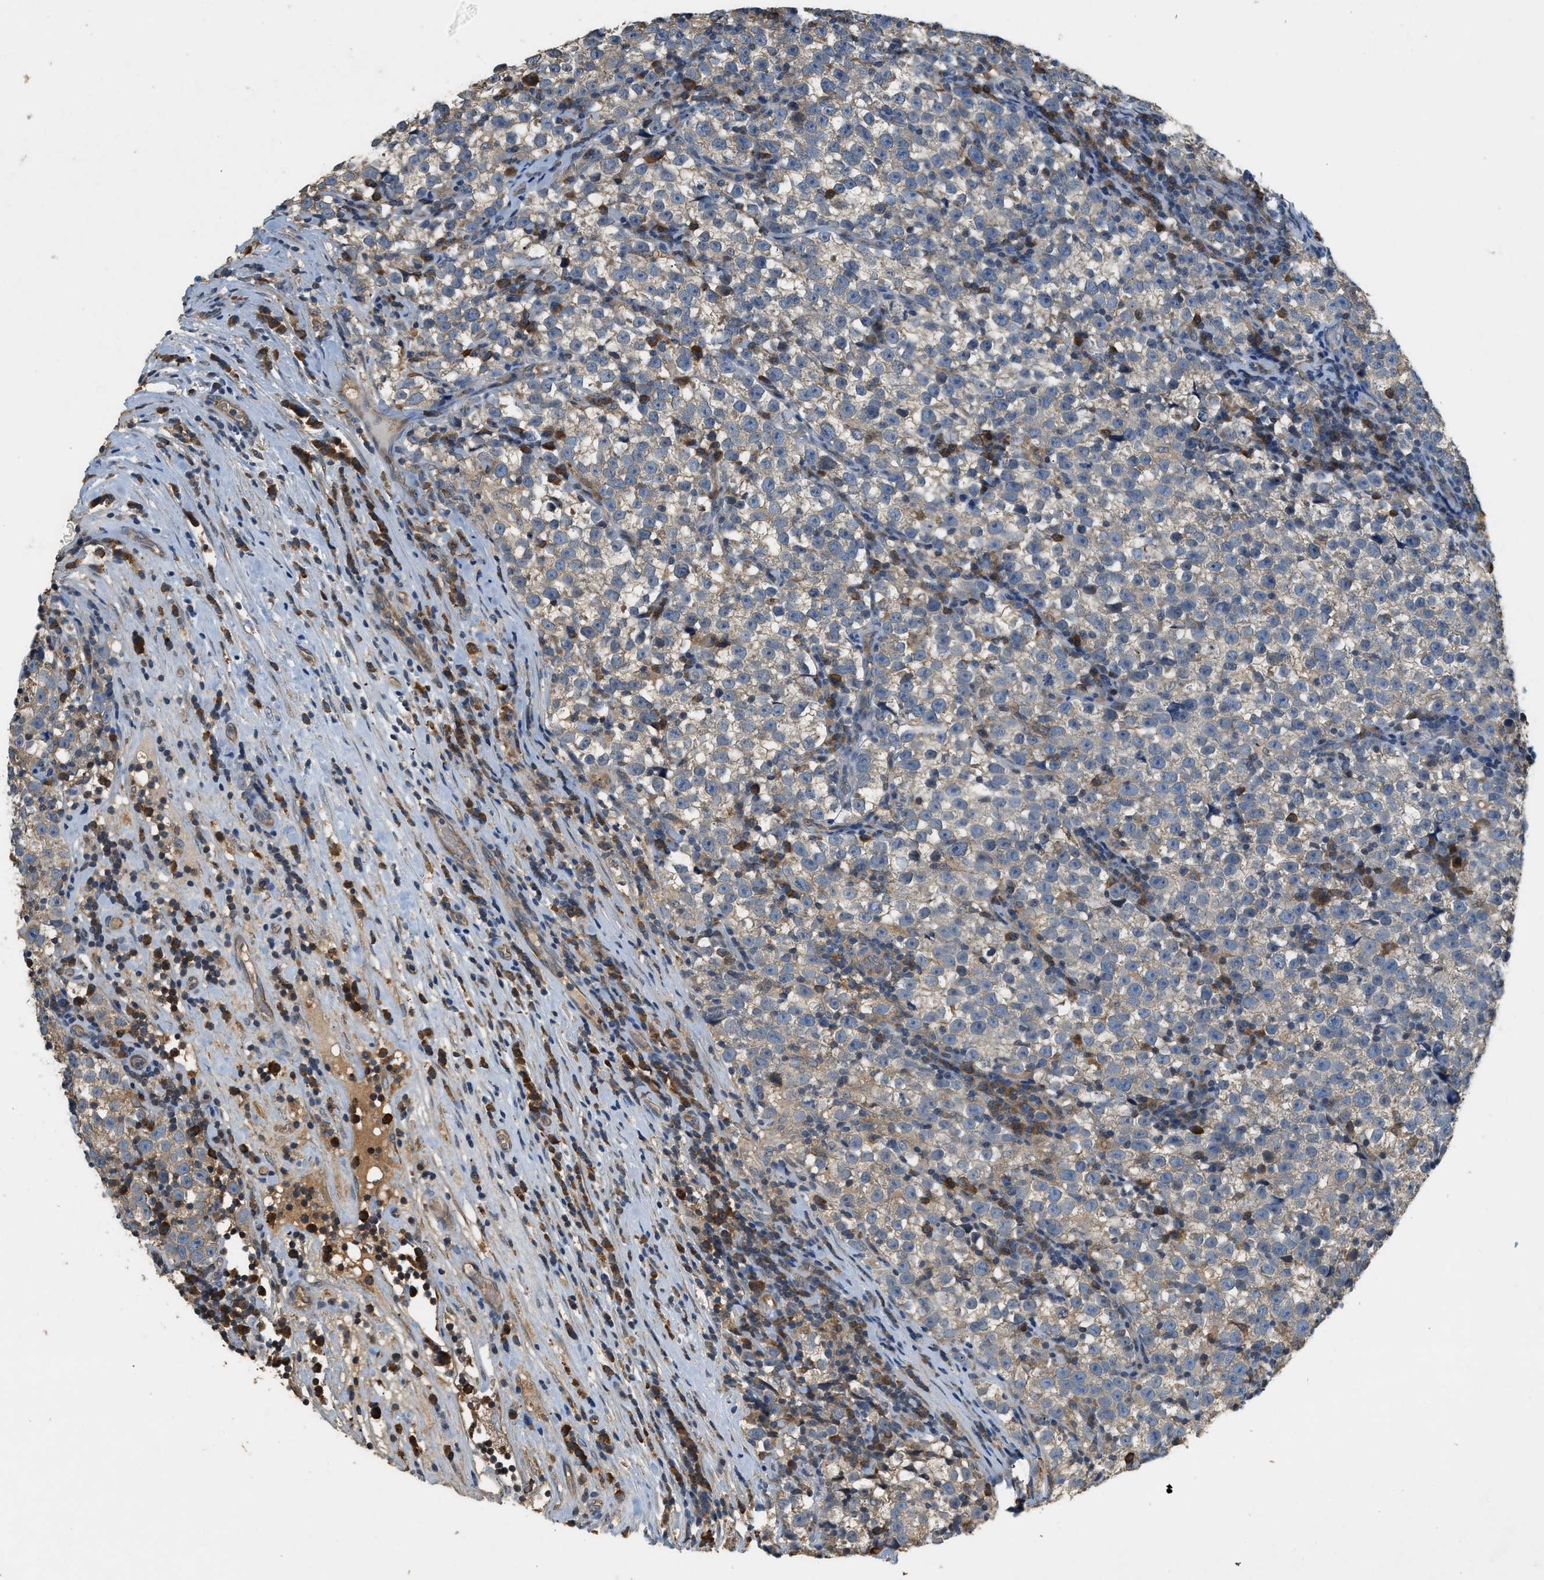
{"staining": {"intensity": "weak", "quantity": "<25%", "location": "cytoplasmic/membranous"}, "tissue": "testis cancer", "cell_type": "Tumor cells", "image_type": "cancer", "snomed": [{"axis": "morphology", "description": "Normal tissue, NOS"}, {"axis": "morphology", "description": "Seminoma, NOS"}, {"axis": "topography", "description": "Testis"}], "caption": "Testis cancer was stained to show a protein in brown. There is no significant staining in tumor cells.", "gene": "CFLAR", "patient": {"sex": "male", "age": 43}}